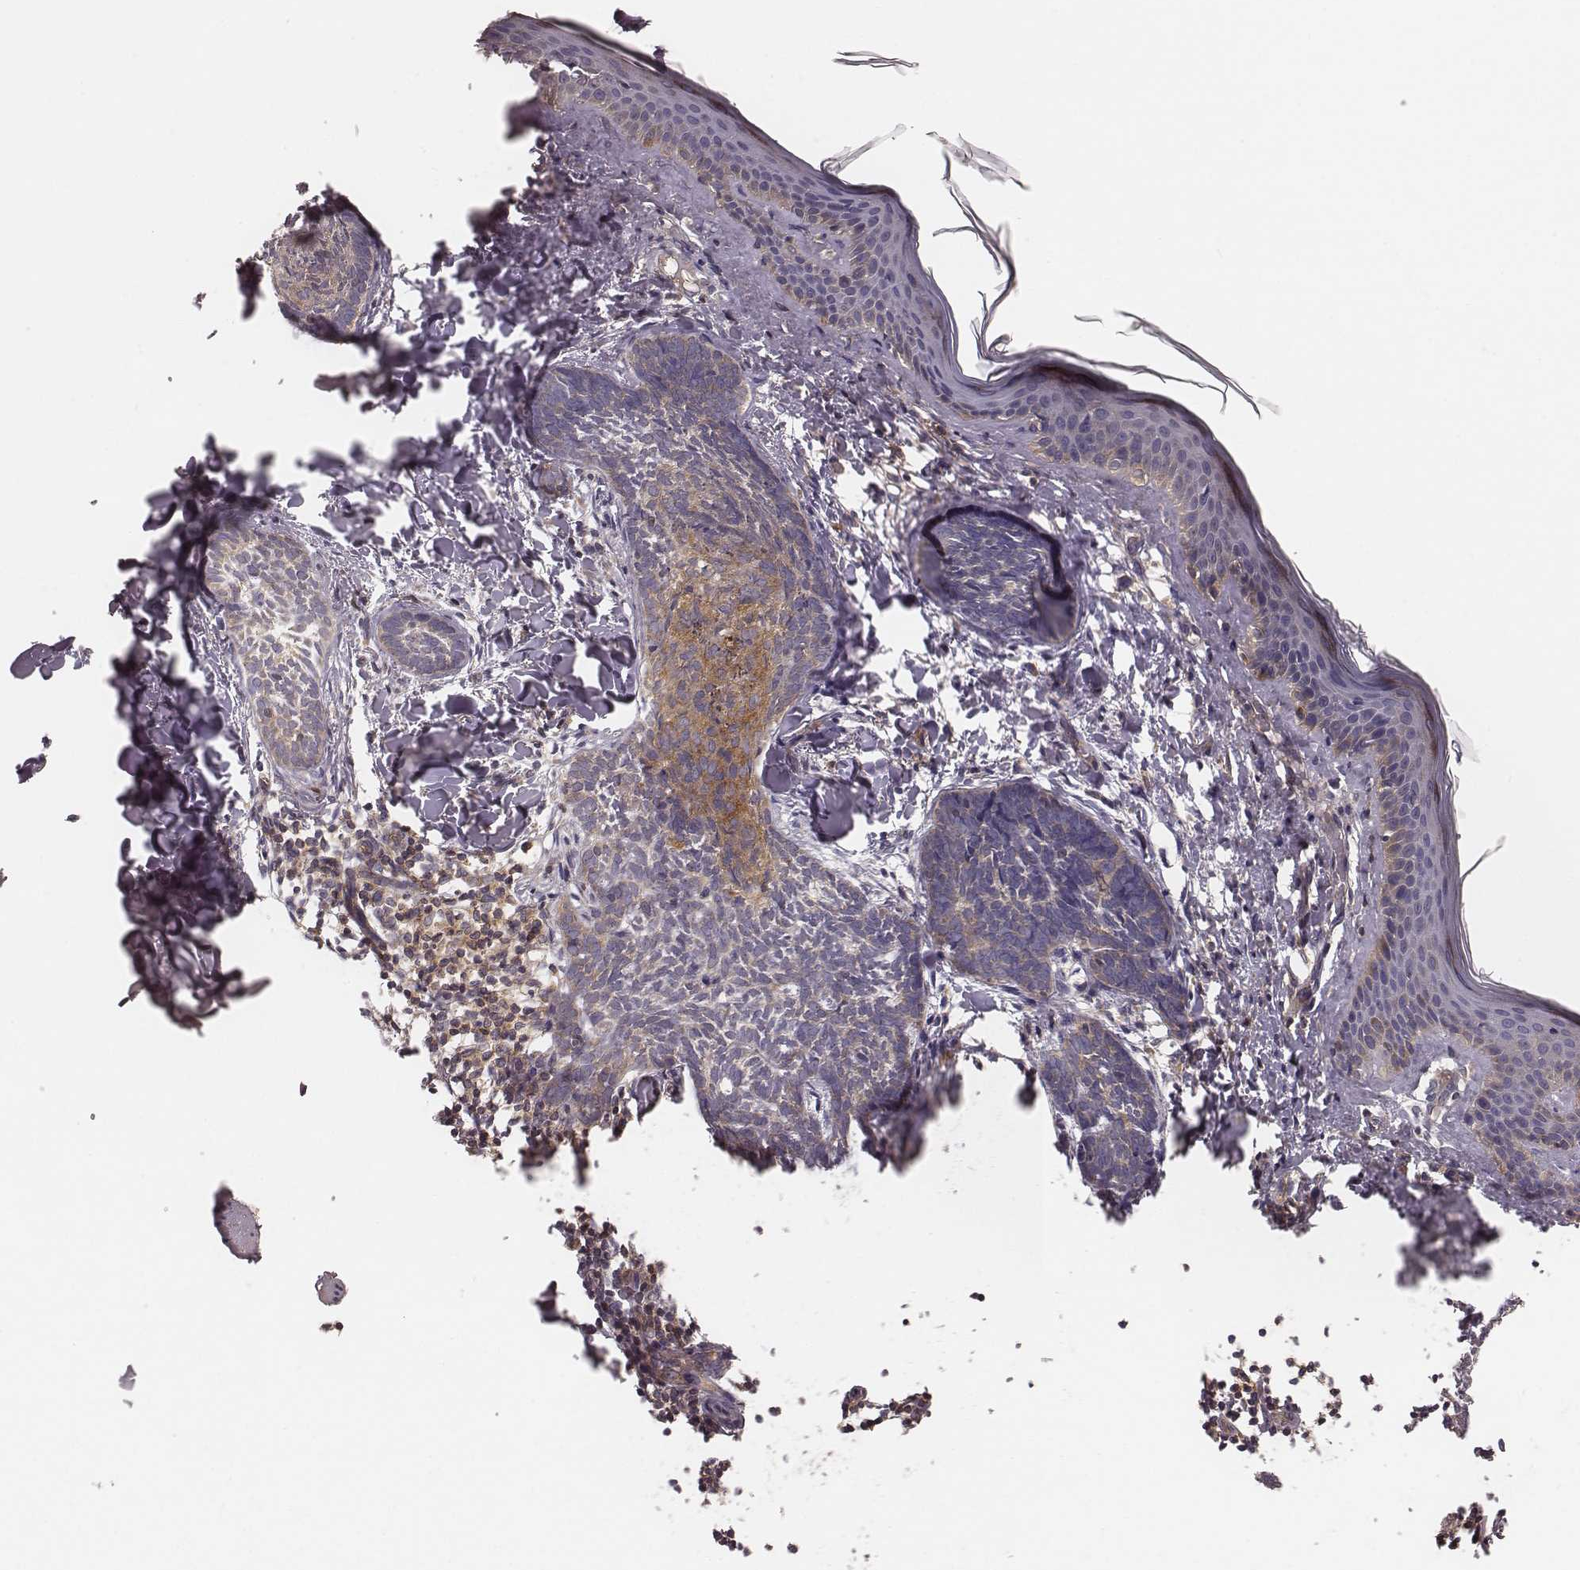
{"staining": {"intensity": "moderate", "quantity": "<25%", "location": "cytoplasmic/membranous"}, "tissue": "skin cancer", "cell_type": "Tumor cells", "image_type": "cancer", "snomed": [{"axis": "morphology", "description": "Normal tissue, NOS"}, {"axis": "morphology", "description": "Basal cell carcinoma"}, {"axis": "topography", "description": "Skin"}], "caption": "Approximately <25% of tumor cells in human skin cancer show moderate cytoplasmic/membranous protein expression as visualized by brown immunohistochemical staining.", "gene": "CARS1", "patient": {"sex": "male", "age": 46}}